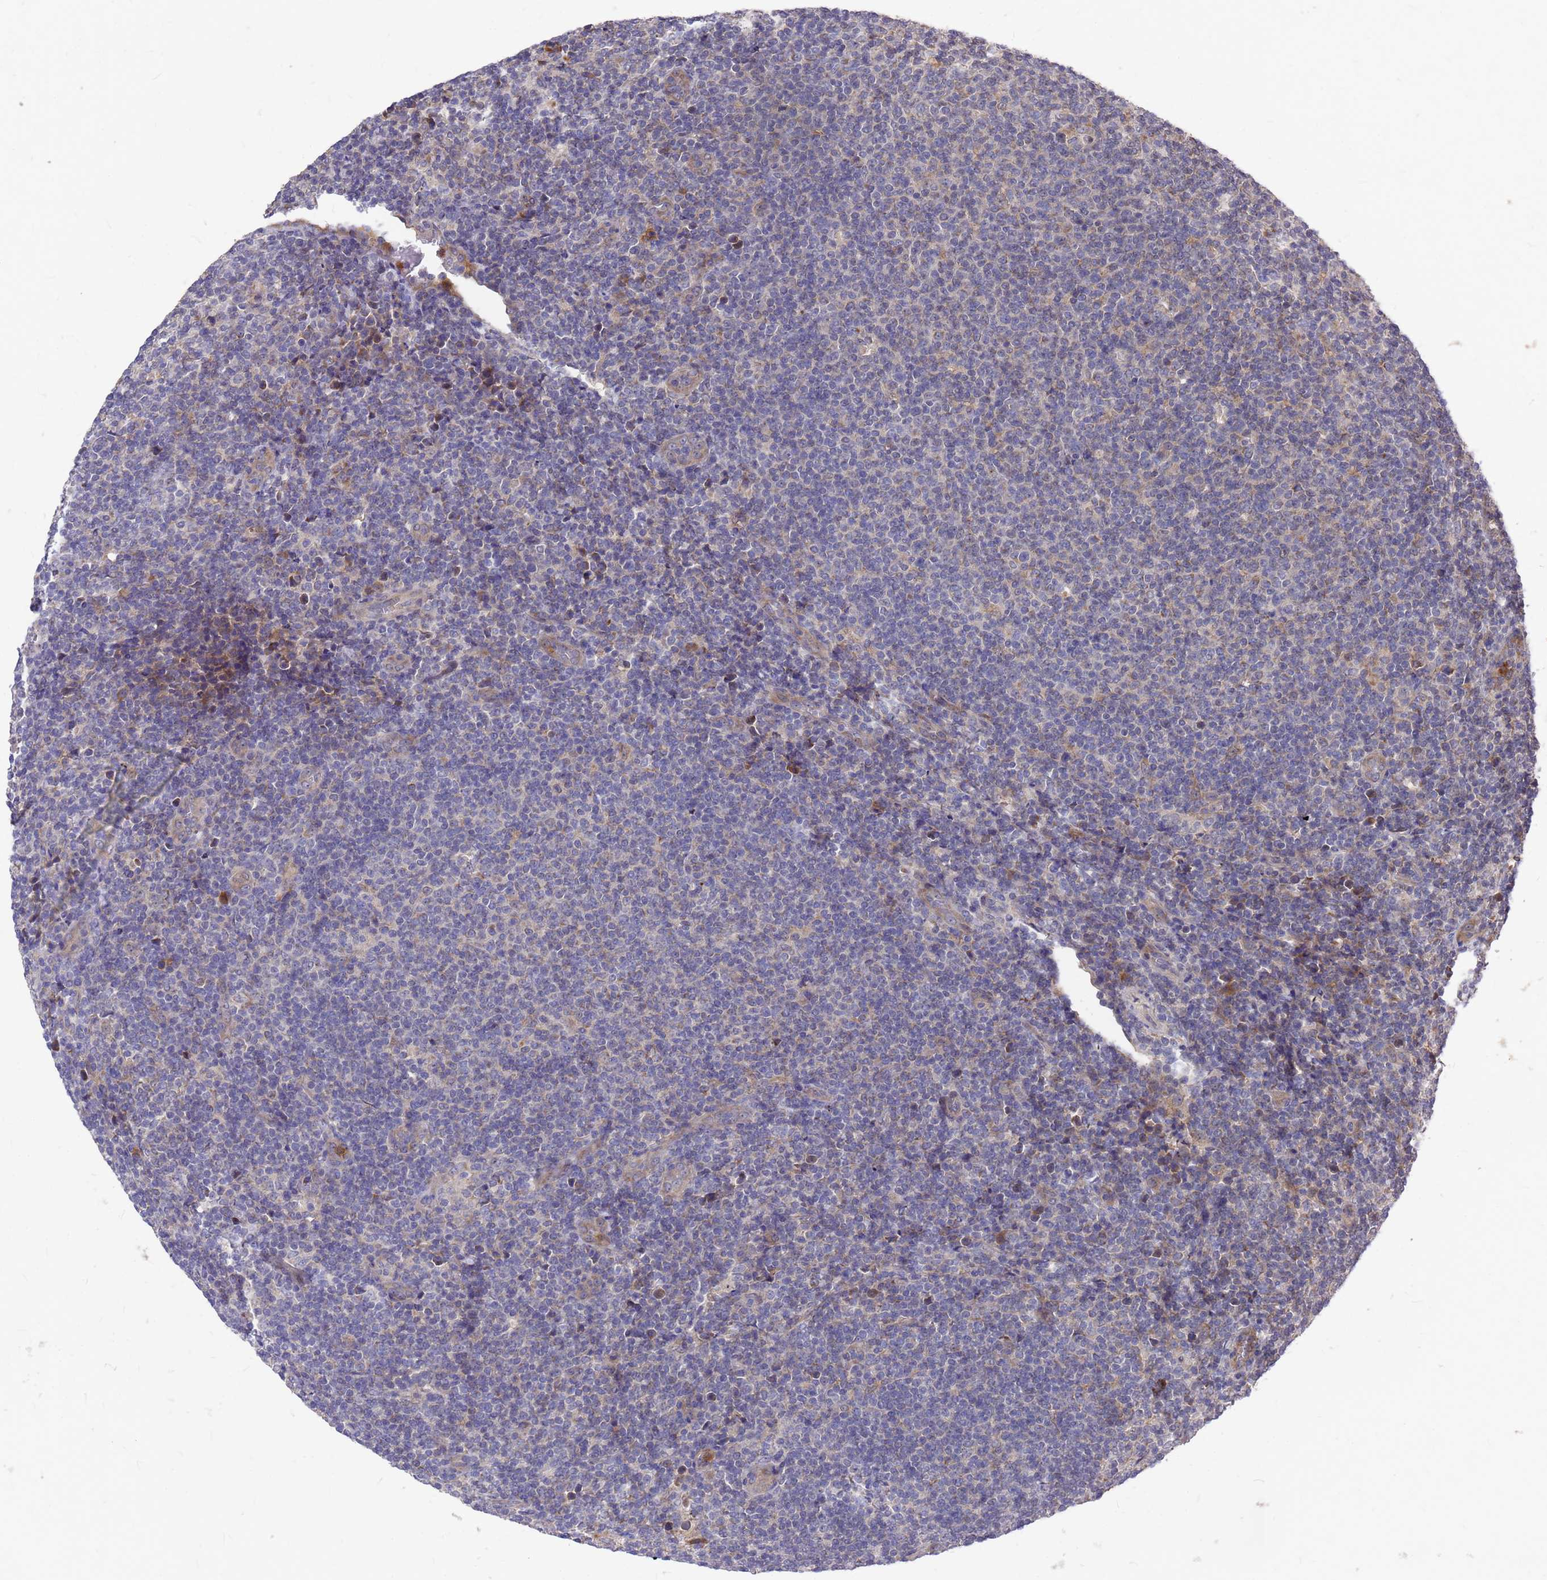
{"staining": {"intensity": "negative", "quantity": "none", "location": "none"}, "tissue": "lymphoma", "cell_type": "Tumor cells", "image_type": "cancer", "snomed": [{"axis": "morphology", "description": "Malignant lymphoma, non-Hodgkin's type, Low grade"}, {"axis": "topography", "description": "Lymph node"}], "caption": "The photomicrograph displays no significant staining in tumor cells of lymphoma. (DAB immunohistochemistry, high magnification).", "gene": "ZNF717", "patient": {"sex": "male", "age": 66}}